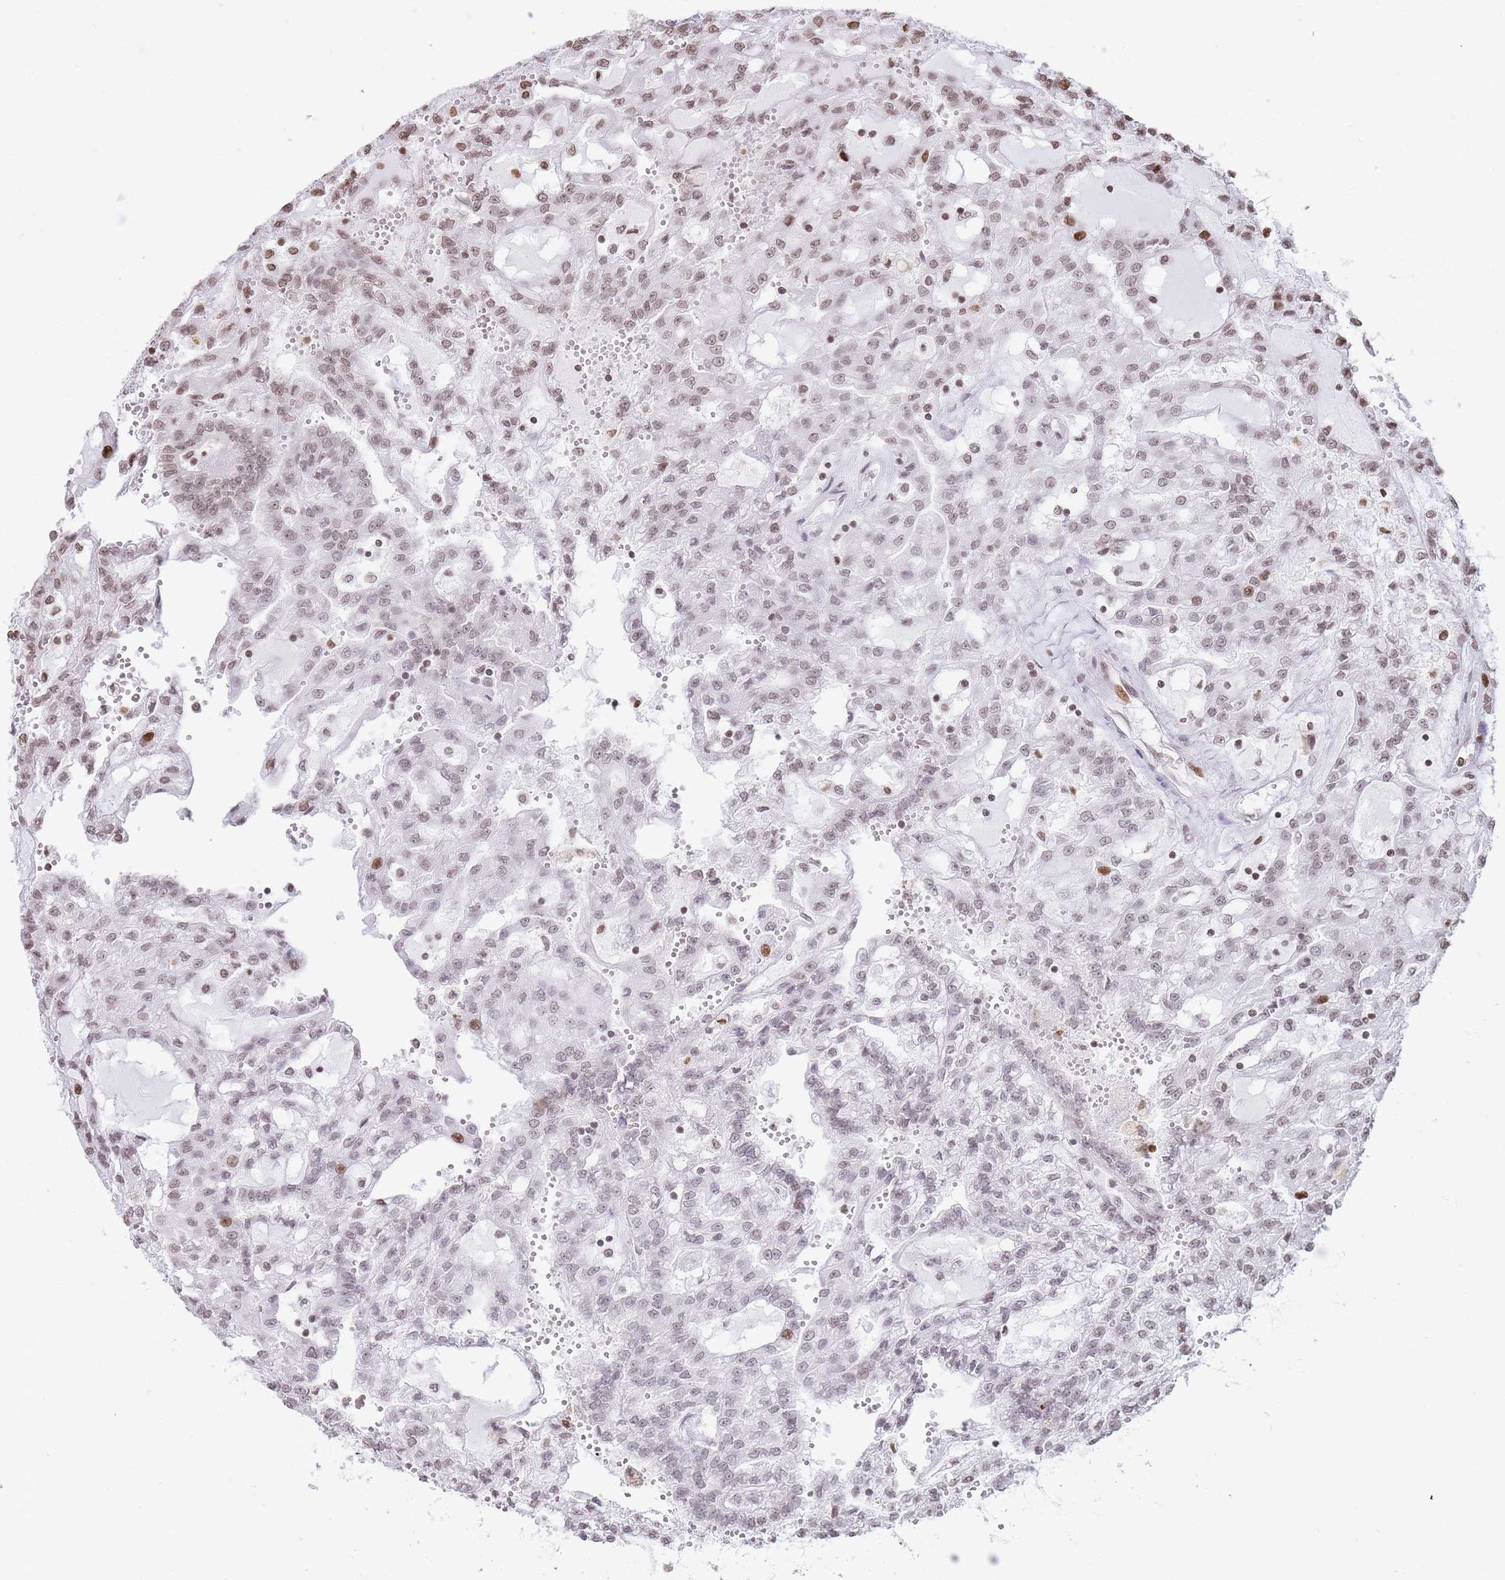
{"staining": {"intensity": "weak", "quantity": "25%-75%", "location": "nuclear"}, "tissue": "renal cancer", "cell_type": "Tumor cells", "image_type": "cancer", "snomed": [{"axis": "morphology", "description": "Adenocarcinoma, NOS"}, {"axis": "topography", "description": "Kidney"}], "caption": "Brown immunohistochemical staining in adenocarcinoma (renal) displays weak nuclear expression in about 25%-75% of tumor cells.", "gene": "SHISAL1", "patient": {"sex": "male", "age": 63}}